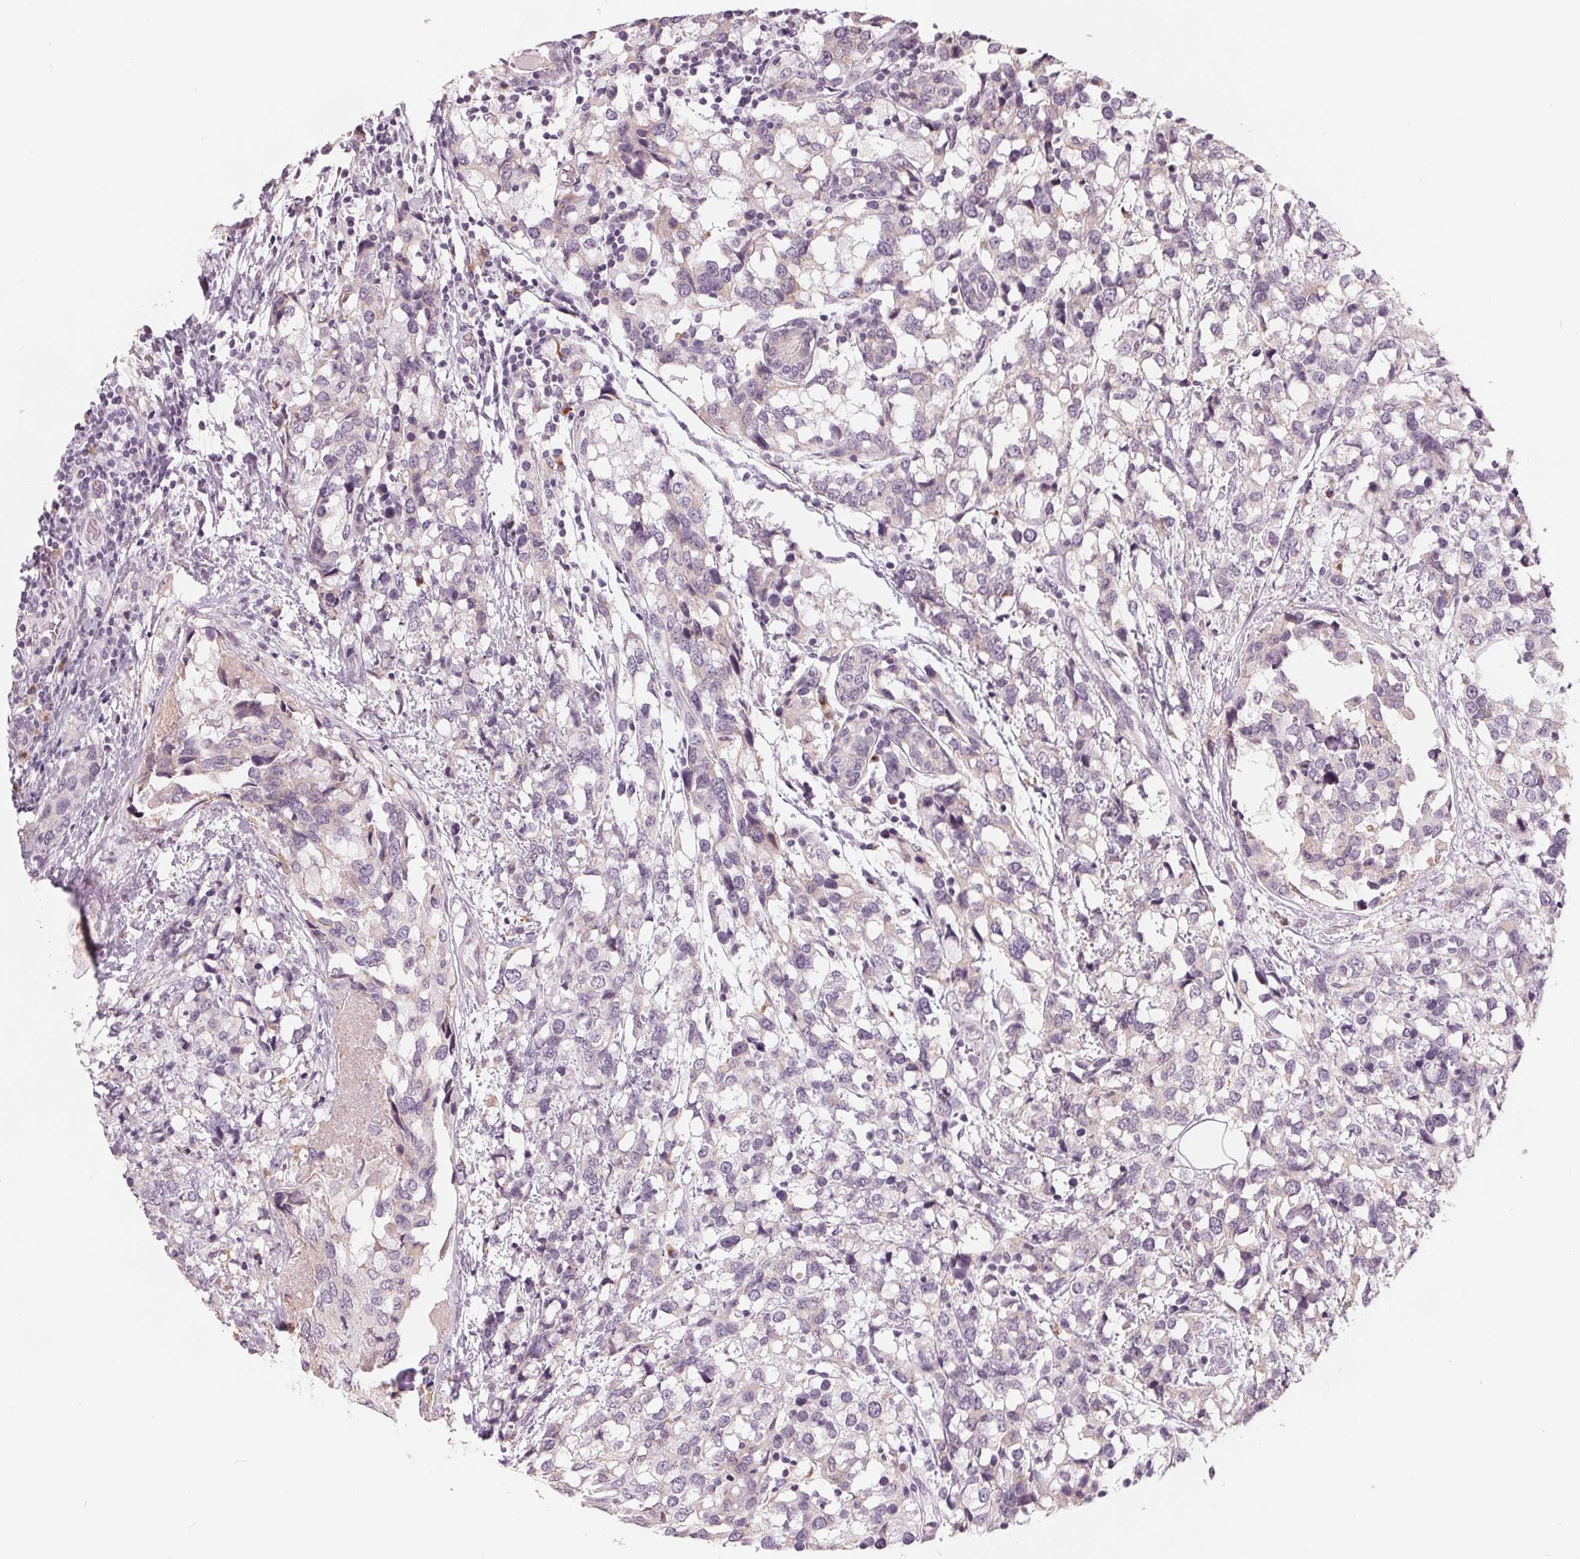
{"staining": {"intensity": "negative", "quantity": "none", "location": "none"}, "tissue": "breast cancer", "cell_type": "Tumor cells", "image_type": "cancer", "snomed": [{"axis": "morphology", "description": "Lobular carcinoma"}, {"axis": "topography", "description": "Breast"}], "caption": "This is a photomicrograph of immunohistochemistry staining of breast cancer (lobular carcinoma), which shows no expression in tumor cells.", "gene": "IL9R", "patient": {"sex": "female", "age": 59}}